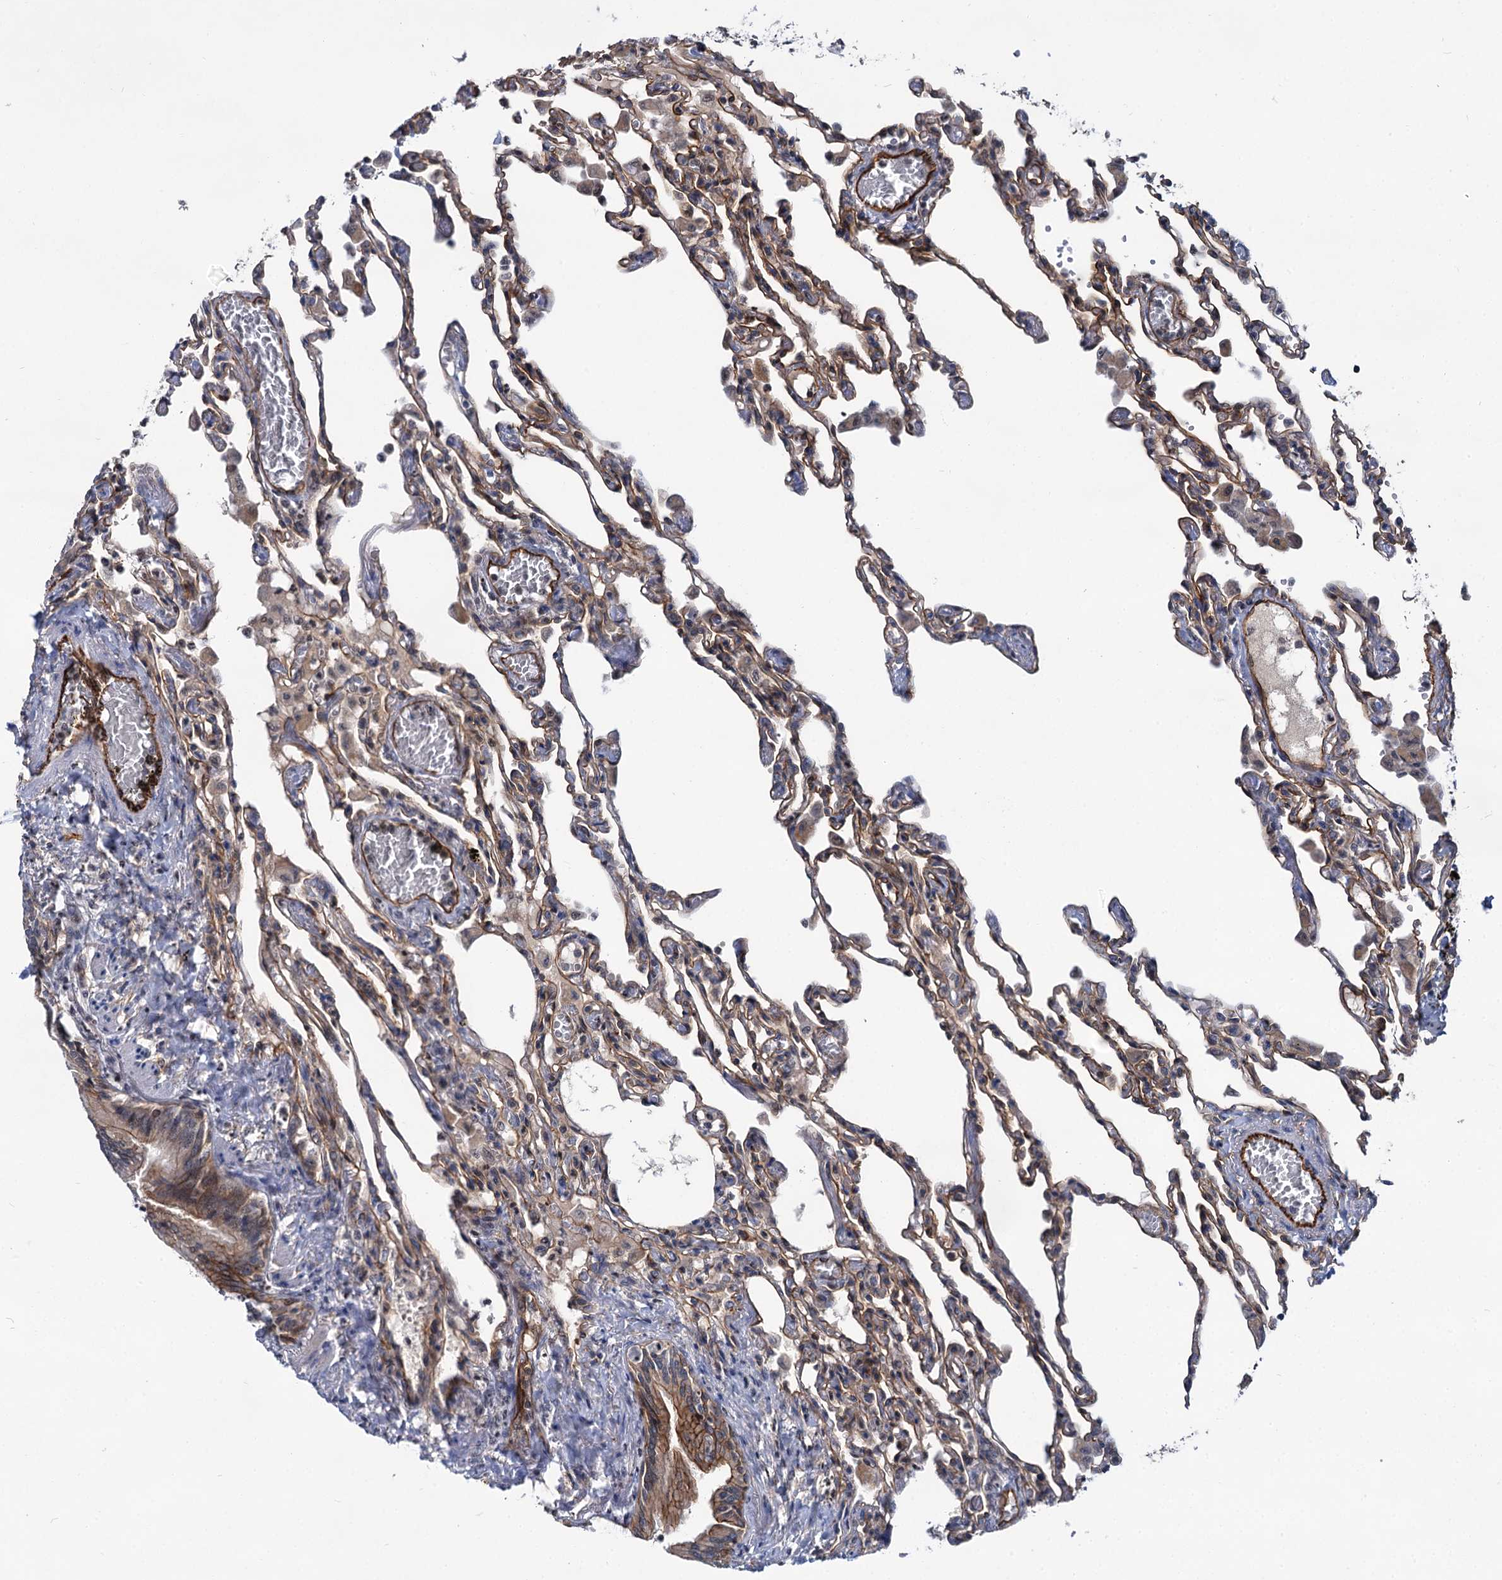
{"staining": {"intensity": "weak", "quantity": "25%-75%", "location": "cytoplasmic/membranous"}, "tissue": "lung", "cell_type": "Alveolar cells", "image_type": "normal", "snomed": [{"axis": "morphology", "description": "Normal tissue, NOS"}, {"axis": "topography", "description": "Bronchus"}, {"axis": "topography", "description": "Lung"}], "caption": "Protein positivity by IHC displays weak cytoplasmic/membranous expression in about 25%-75% of alveolar cells in normal lung. (DAB (3,3'-diaminobenzidine) IHC with brightfield microscopy, high magnification).", "gene": "ABLIM1", "patient": {"sex": "female", "age": 49}}